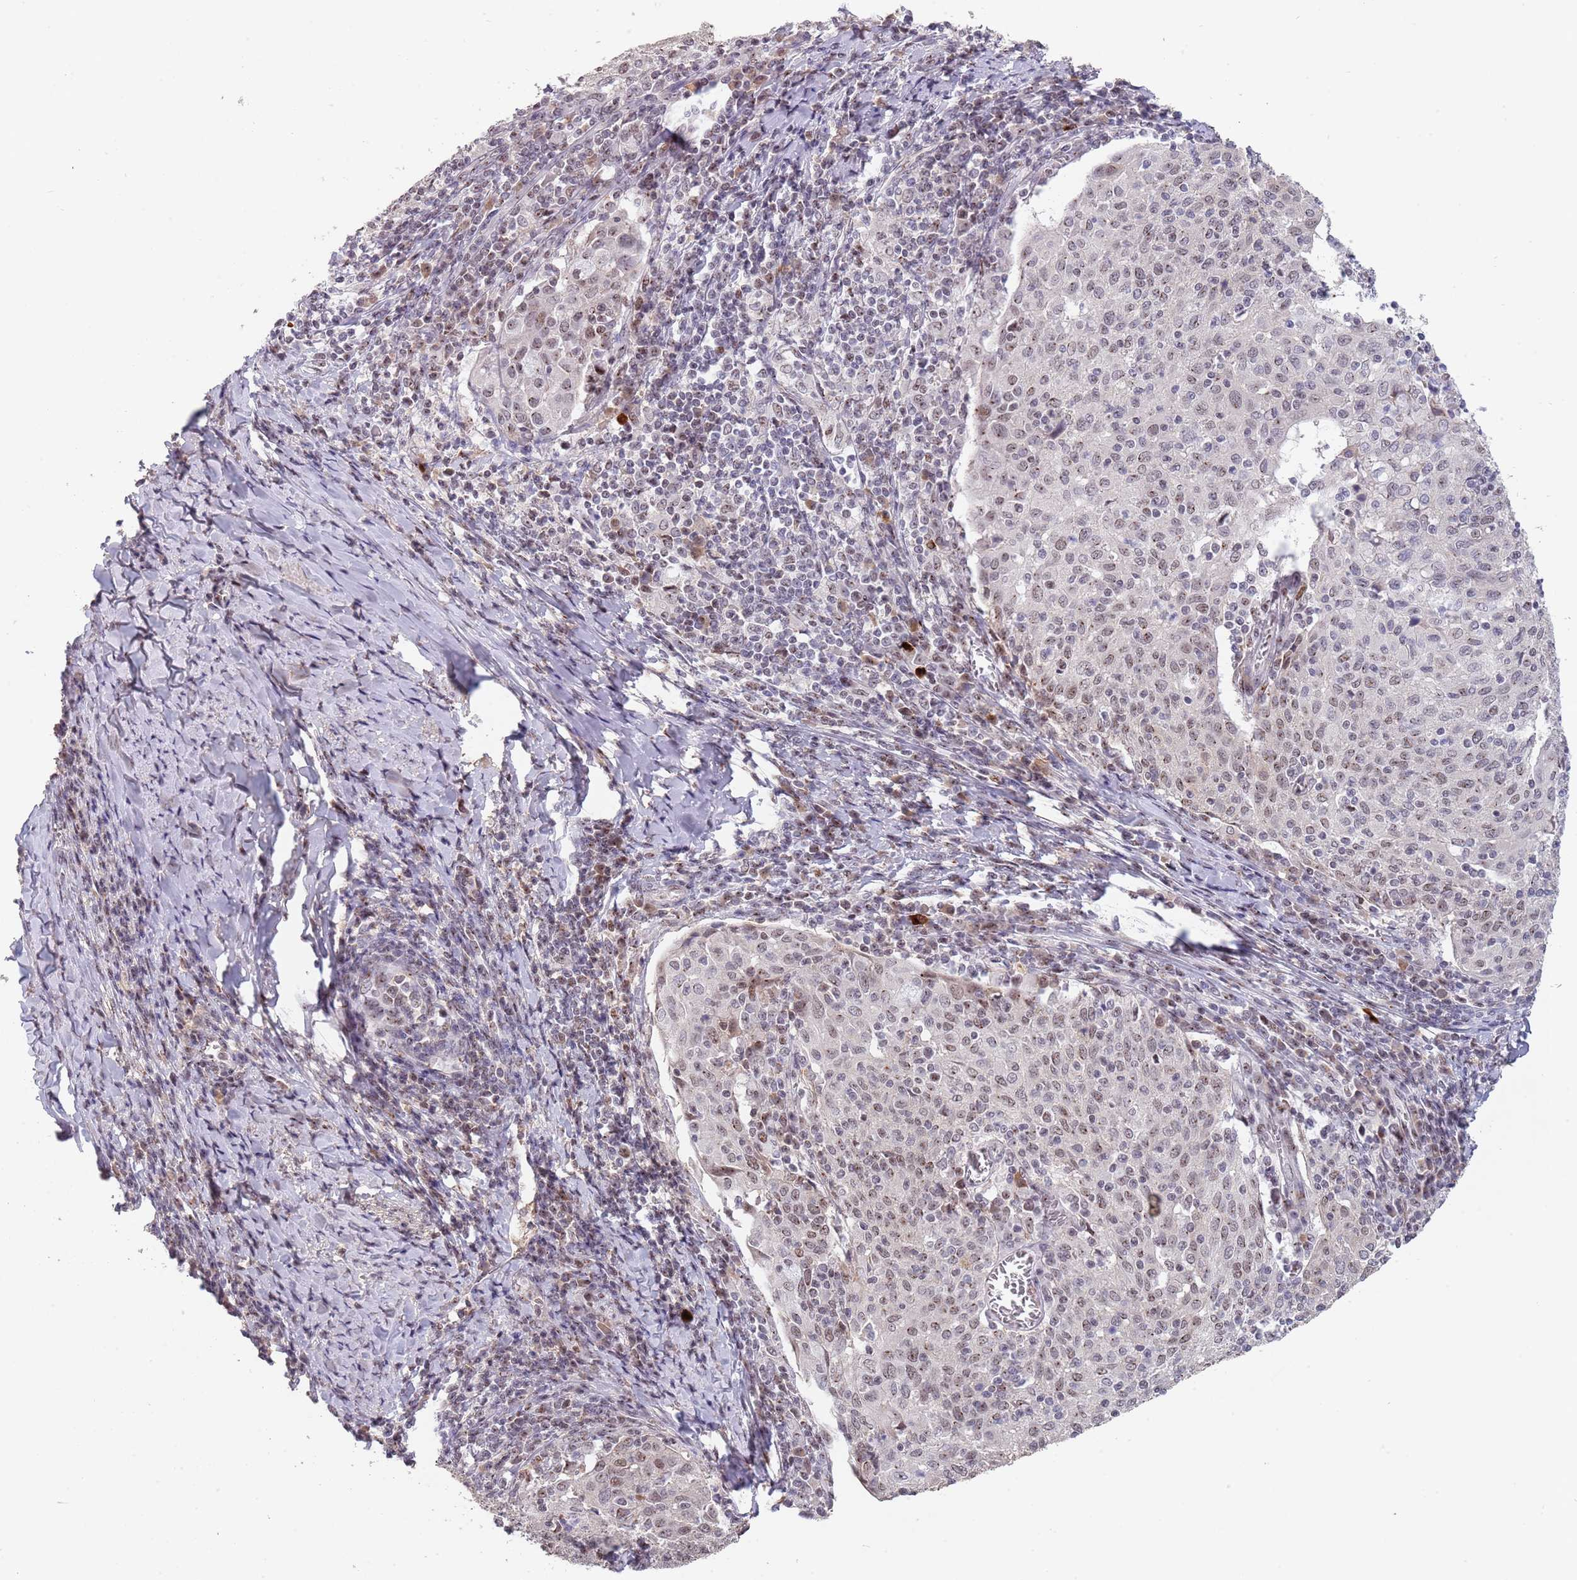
{"staining": {"intensity": "weak", "quantity": "25%-75%", "location": "nuclear"}, "tissue": "cervical cancer", "cell_type": "Tumor cells", "image_type": "cancer", "snomed": [{"axis": "morphology", "description": "Squamous cell carcinoma, NOS"}, {"axis": "topography", "description": "Cervix"}], "caption": "The micrograph shows immunohistochemical staining of cervical cancer. There is weak nuclear staining is appreciated in approximately 25%-75% of tumor cells. The staining was performed using DAB, with brown indicating positive protein expression. Nuclei are stained blue with hematoxylin.", "gene": "CIZ1", "patient": {"sex": "female", "age": 52}}